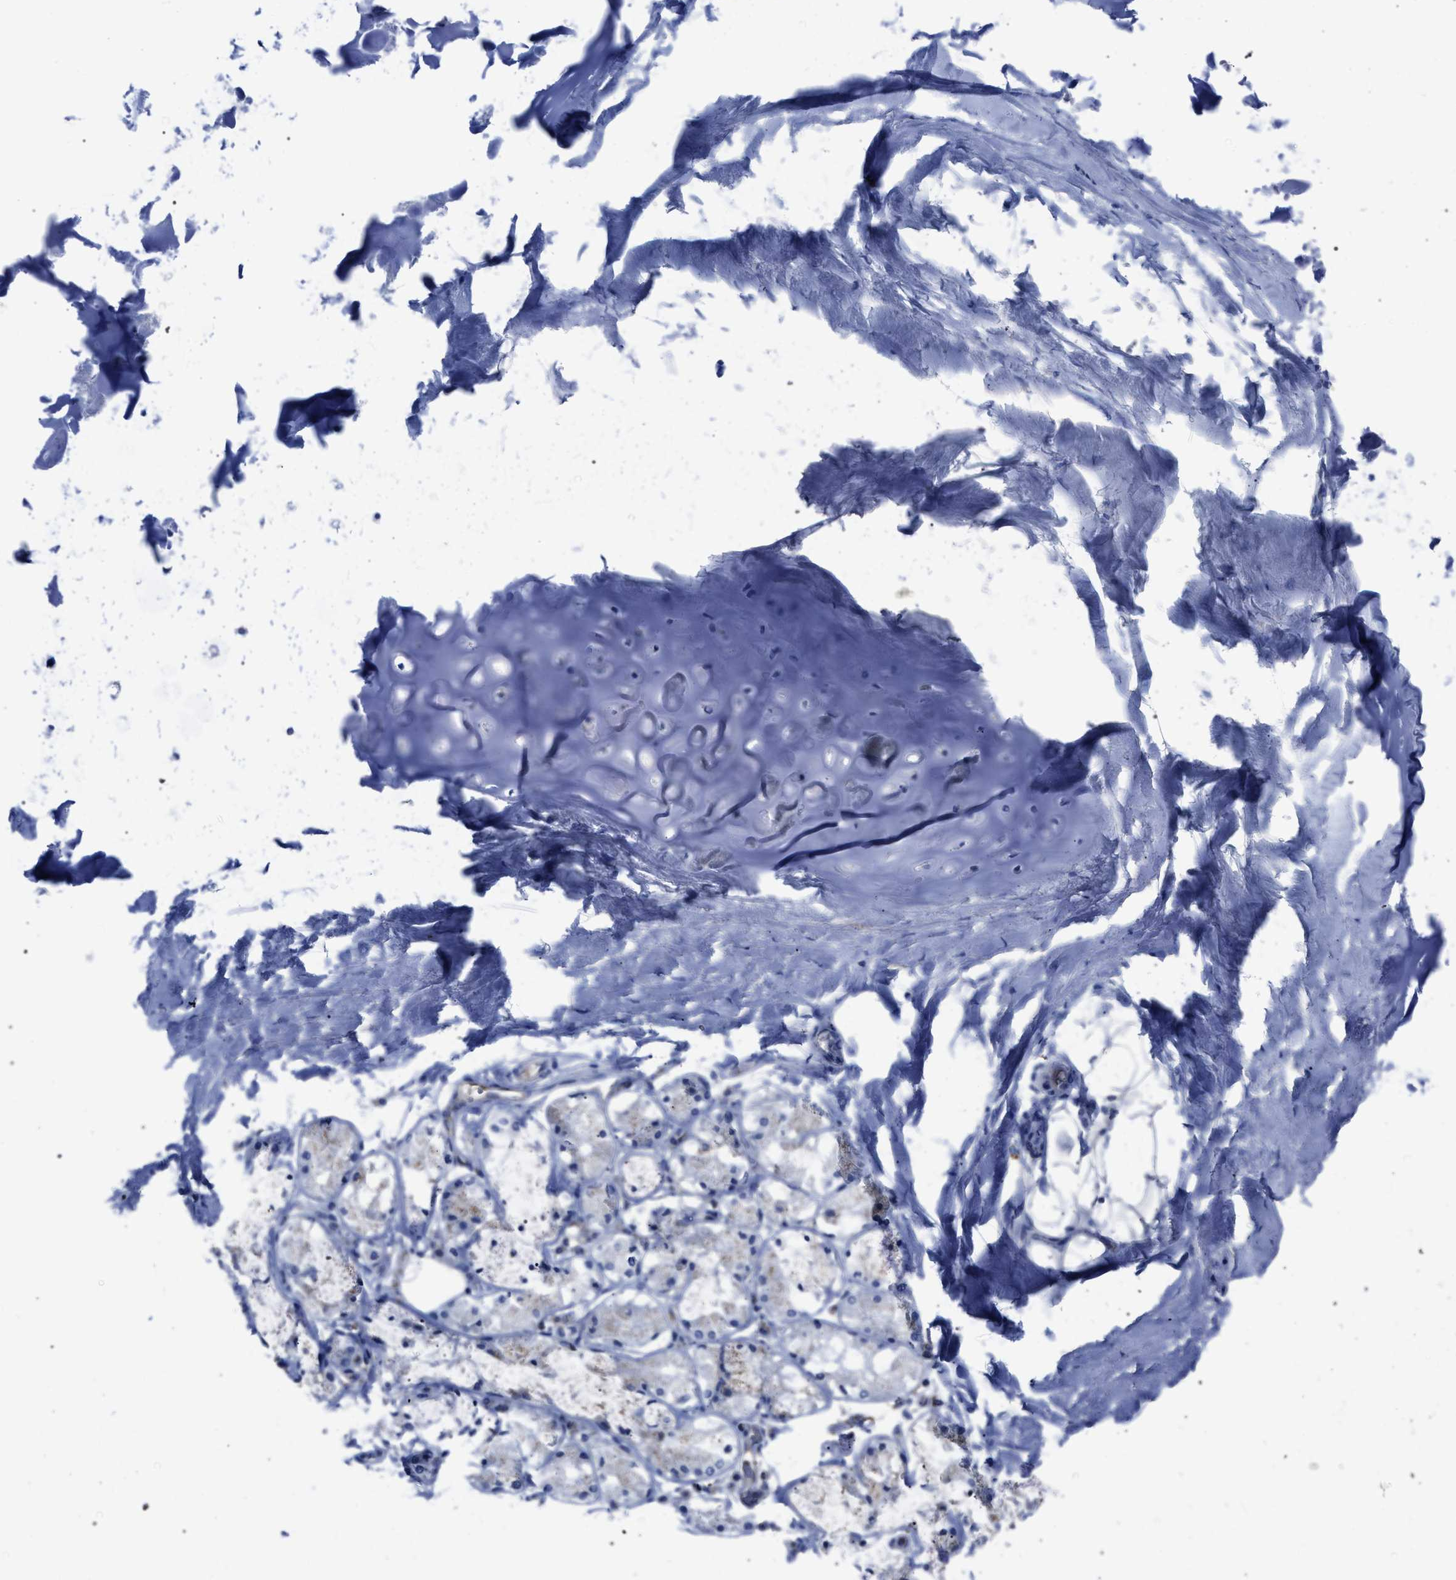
{"staining": {"intensity": "weak", "quantity": "25%-75%", "location": "cytoplasmic/membranous"}, "tissue": "adipose tissue", "cell_type": "Adipocytes", "image_type": "normal", "snomed": [{"axis": "morphology", "description": "Normal tissue, NOS"}, {"axis": "topography", "description": "Cartilage tissue"}, {"axis": "topography", "description": "Lung"}], "caption": "Adipose tissue stained for a protein (brown) reveals weak cytoplasmic/membranous positive staining in approximately 25%-75% of adipocytes.", "gene": "HSD17B4", "patient": {"sex": "female", "age": 77}}